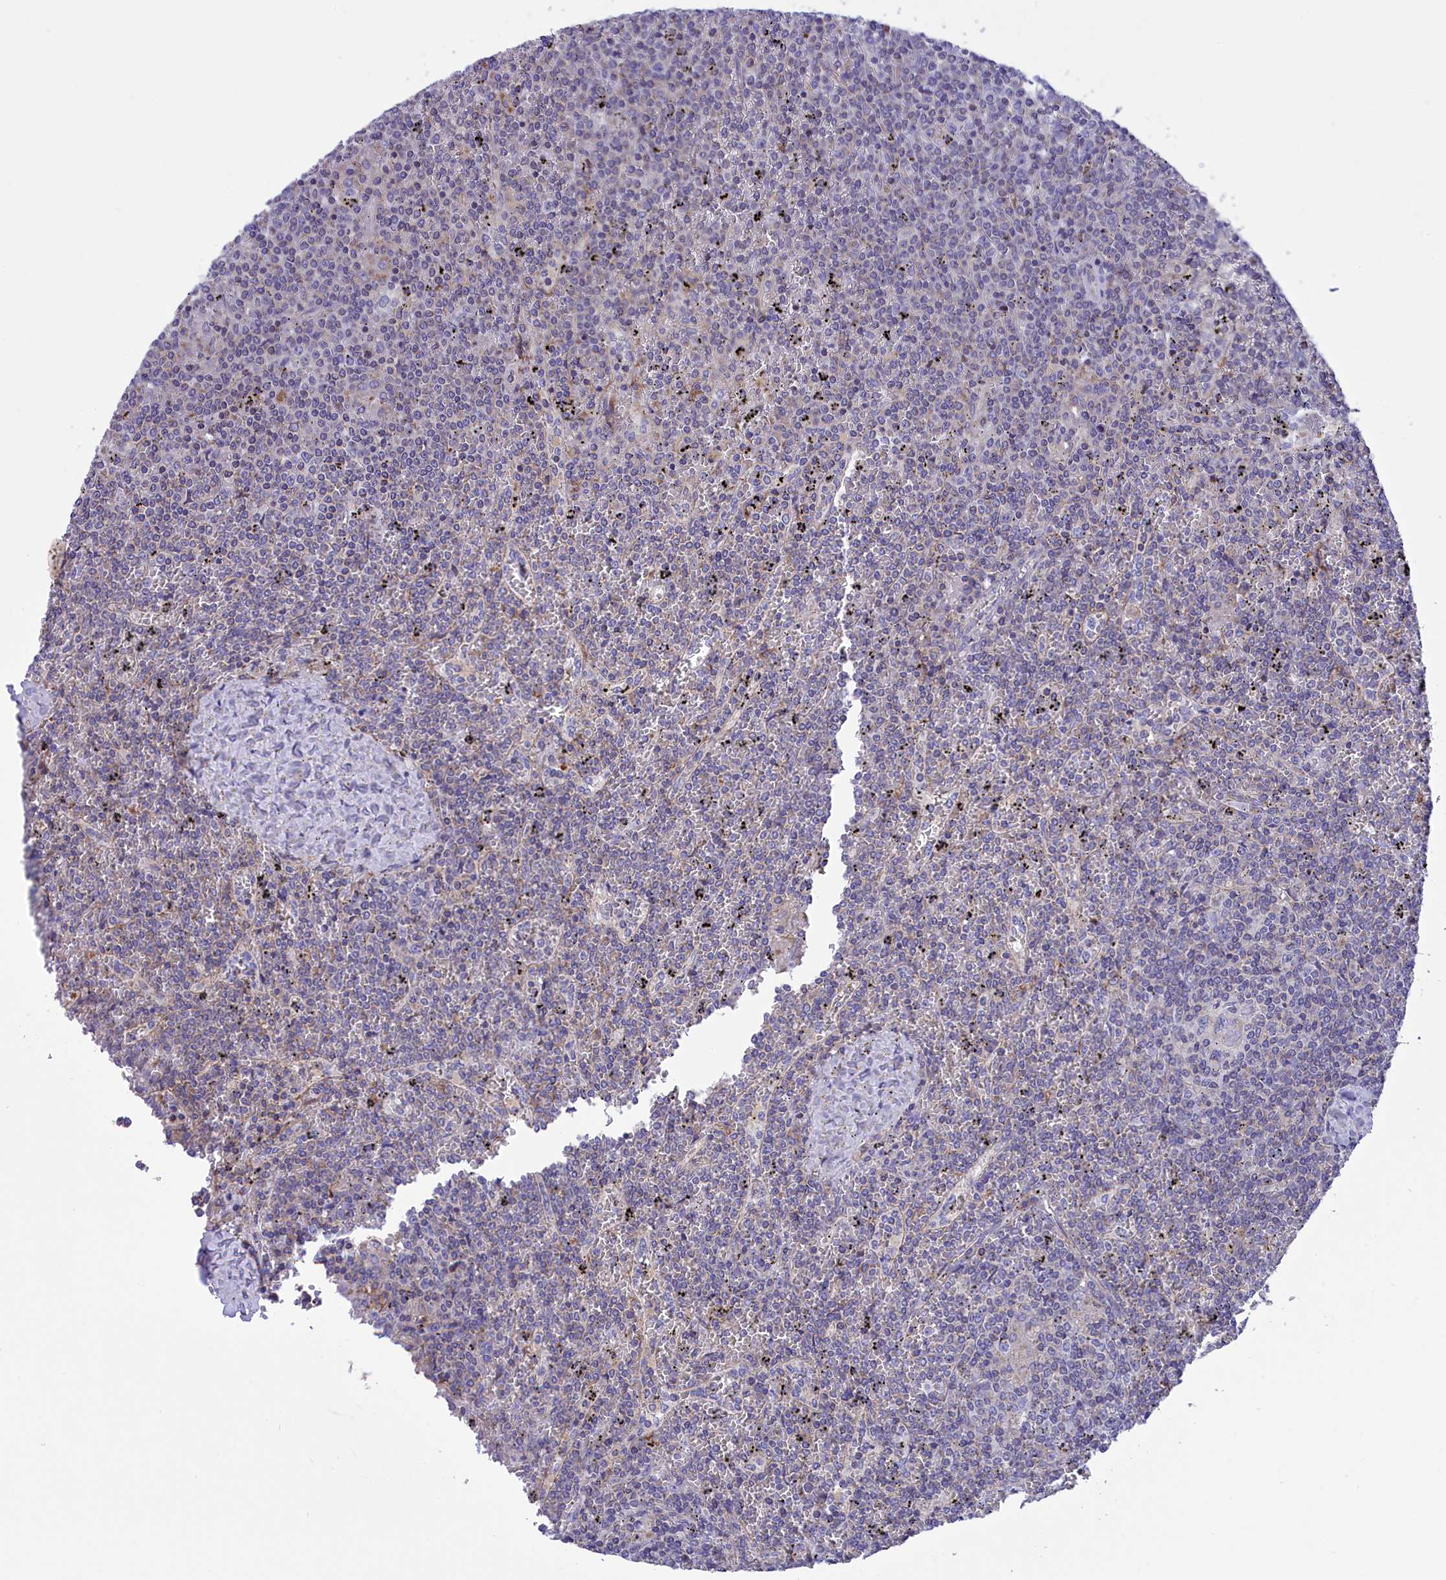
{"staining": {"intensity": "negative", "quantity": "none", "location": "none"}, "tissue": "lymphoma", "cell_type": "Tumor cells", "image_type": "cancer", "snomed": [{"axis": "morphology", "description": "Malignant lymphoma, non-Hodgkin's type, Low grade"}, {"axis": "topography", "description": "Spleen"}], "caption": "Lymphoma stained for a protein using immunohistochemistry displays no expression tumor cells.", "gene": "CORO7-PAM16", "patient": {"sex": "female", "age": 19}}